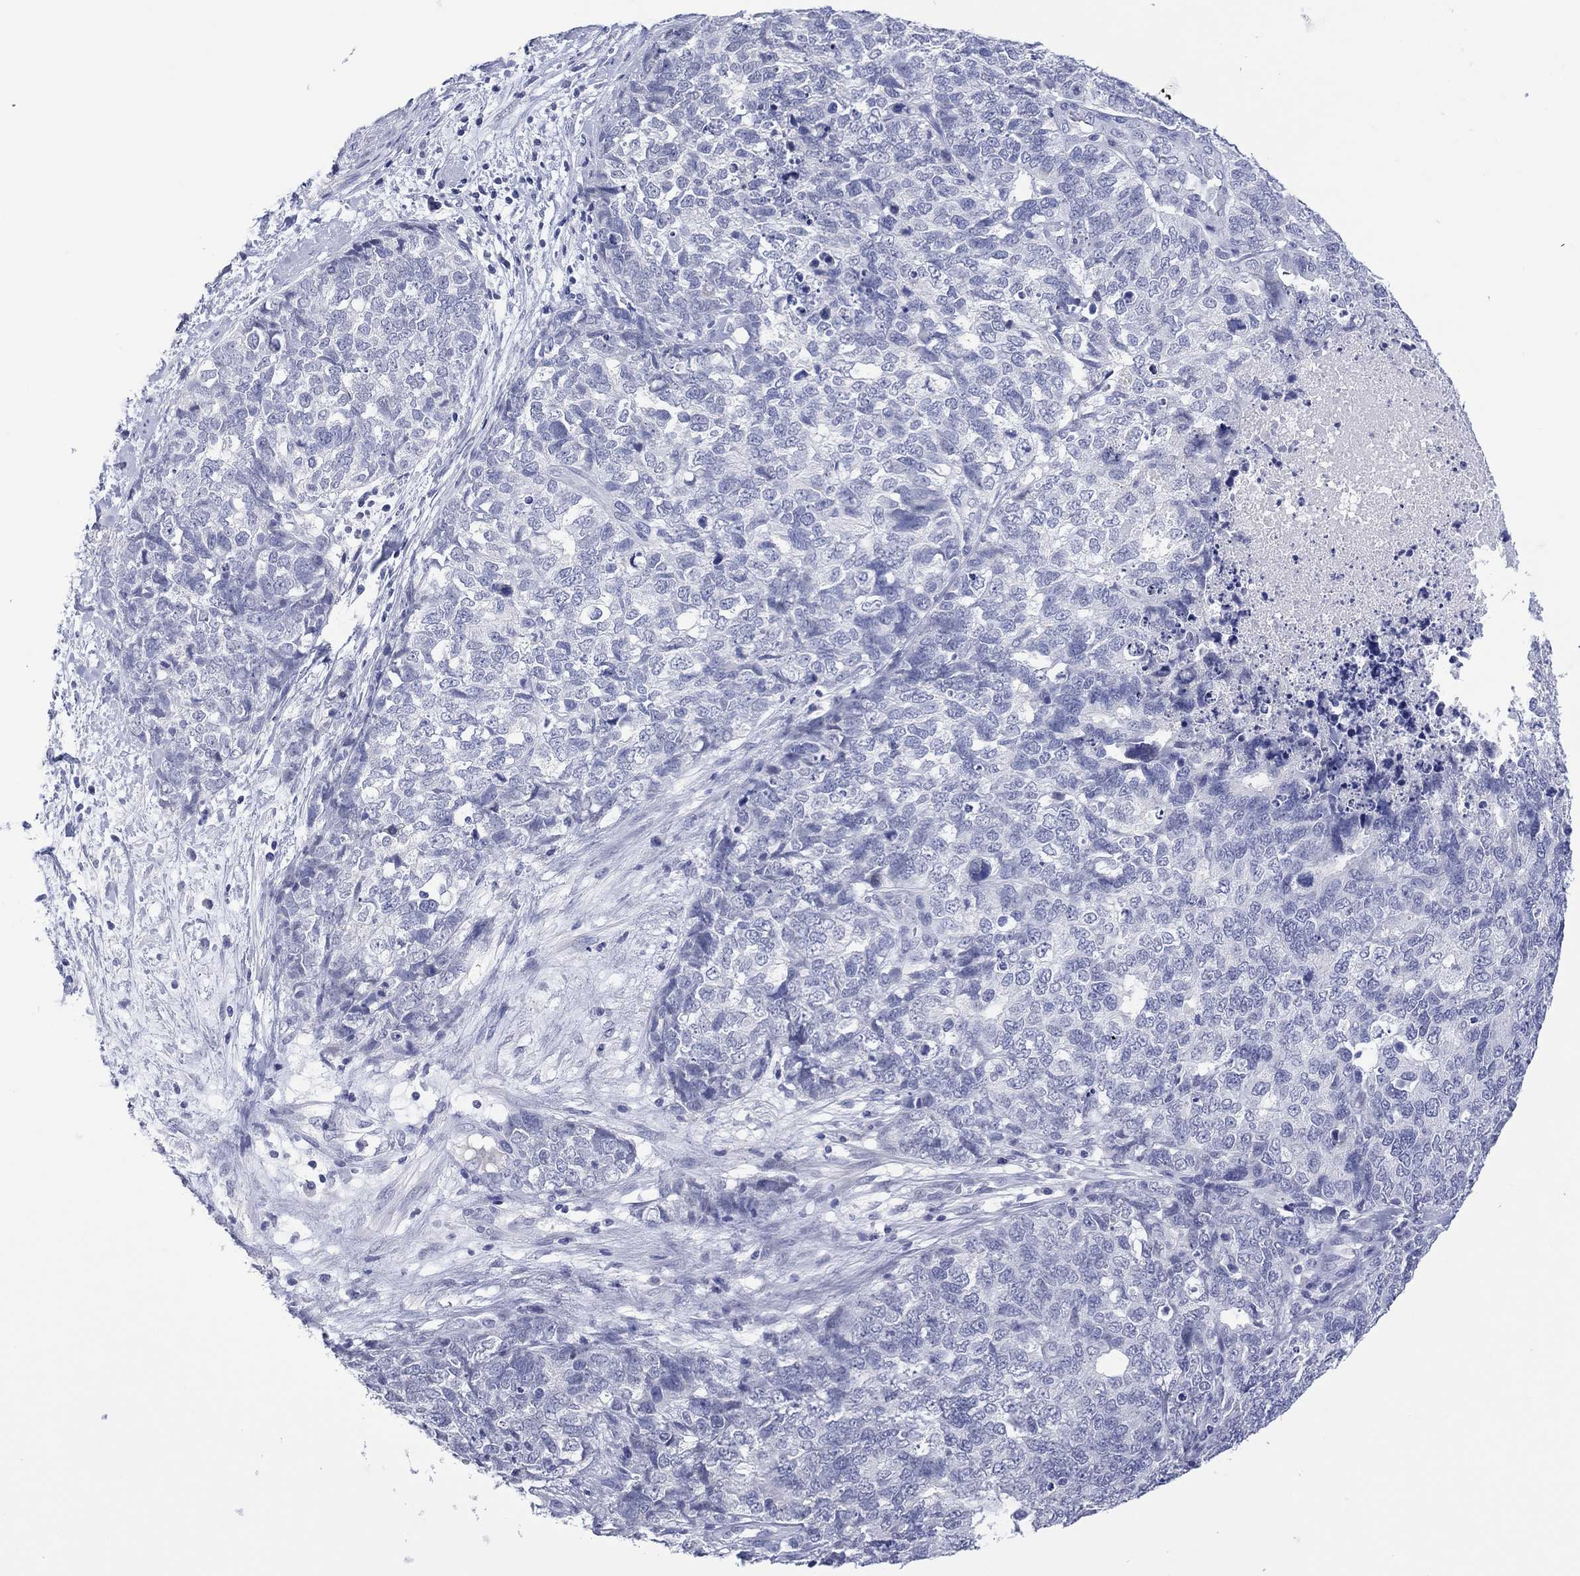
{"staining": {"intensity": "negative", "quantity": "none", "location": "none"}, "tissue": "cervical cancer", "cell_type": "Tumor cells", "image_type": "cancer", "snomed": [{"axis": "morphology", "description": "Squamous cell carcinoma, NOS"}, {"axis": "topography", "description": "Cervix"}], "caption": "This is a photomicrograph of IHC staining of cervical squamous cell carcinoma, which shows no expression in tumor cells. The staining was performed using DAB to visualize the protein expression in brown, while the nuclei were stained in blue with hematoxylin (Magnification: 20x).", "gene": "UTF1", "patient": {"sex": "female", "age": 63}}